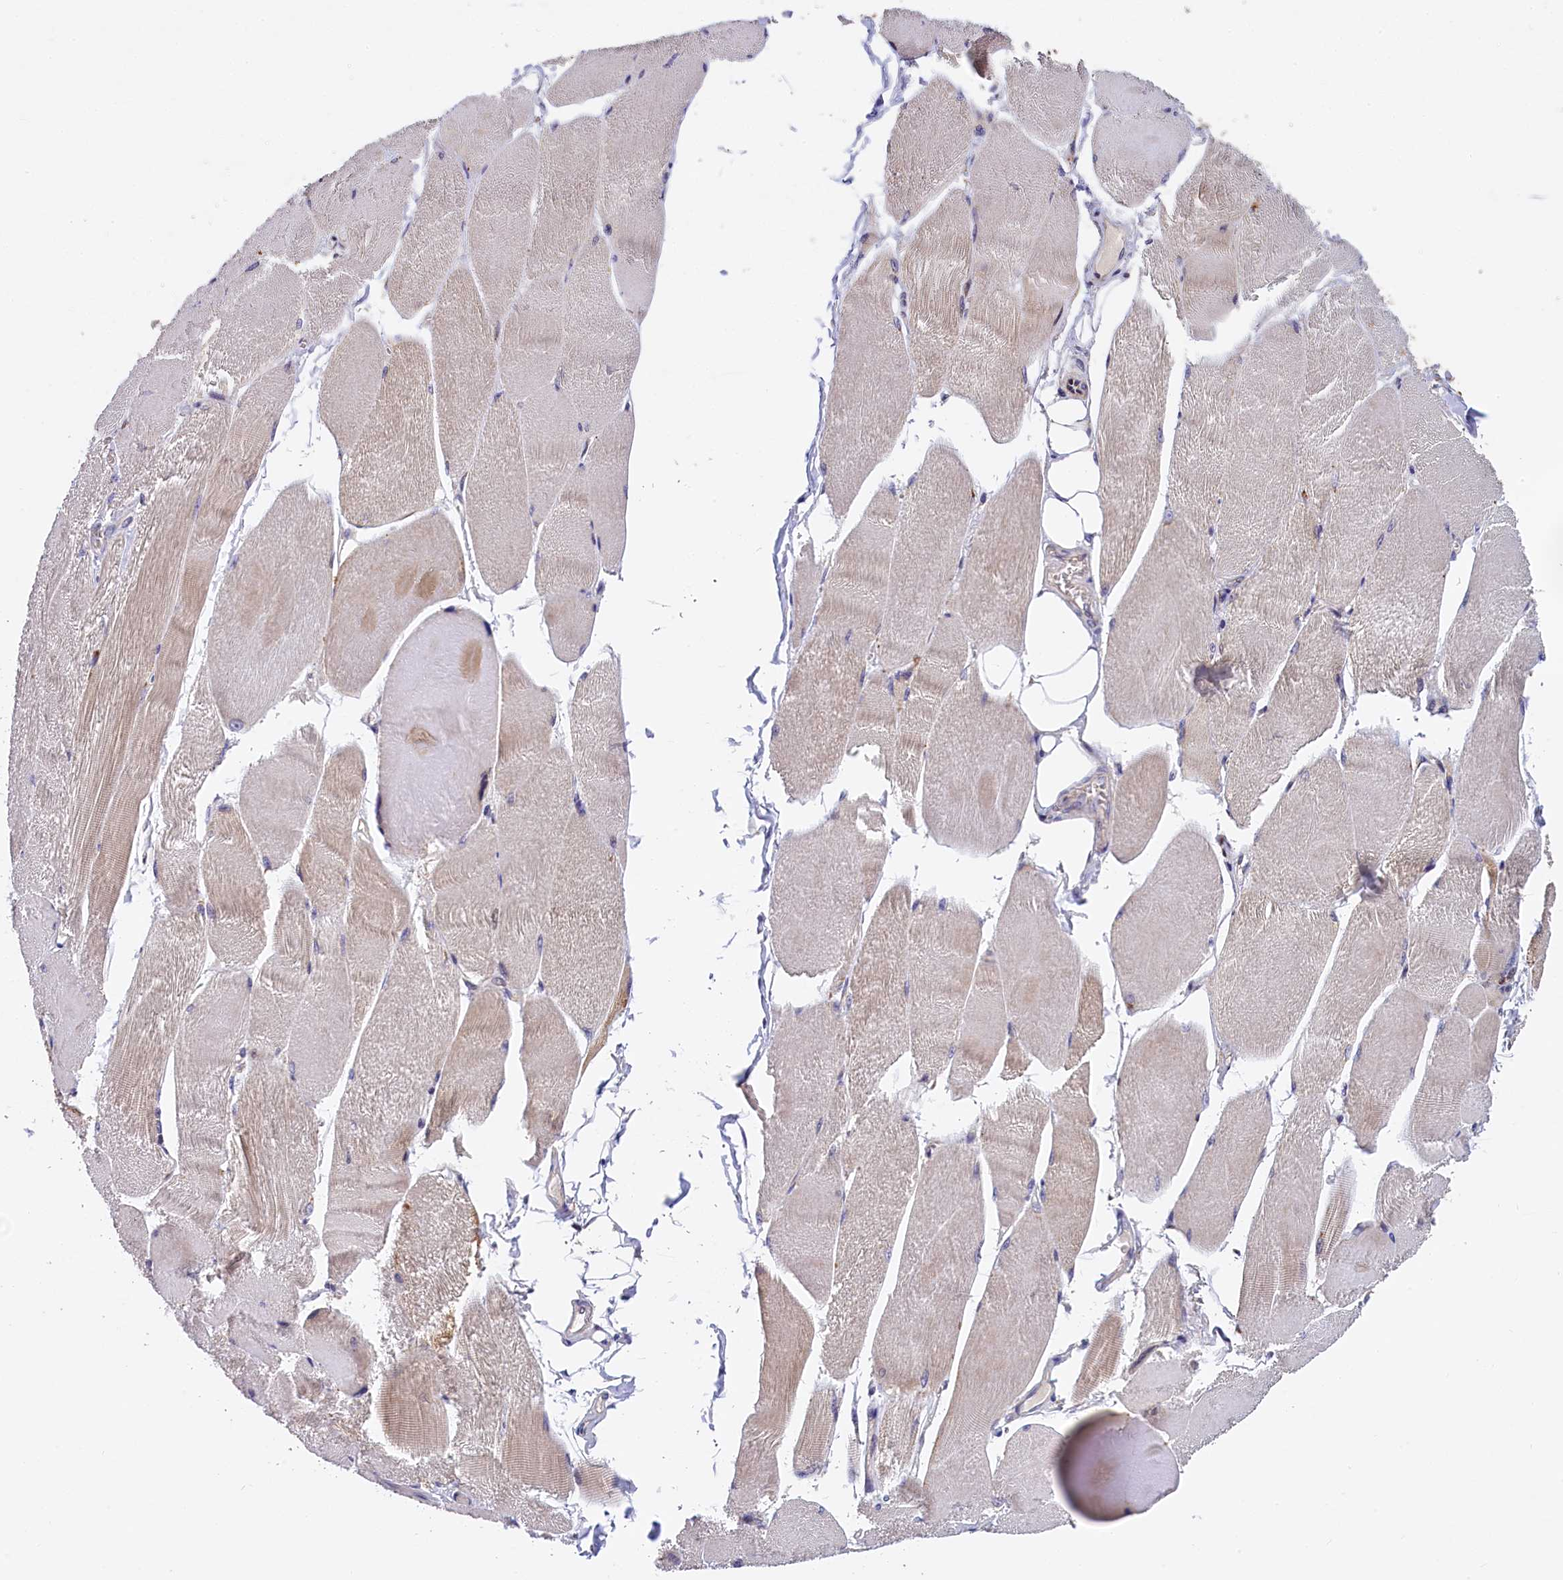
{"staining": {"intensity": "moderate", "quantity": "25%-75%", "location": "cytoplasmic/membranous"}, "tissue": "skeletal muscle", "cell_type": "Myocytes", "image_type": "normal", "snomed": [{"axis": "morphology", "description": "Normal tissue, NOS"}, {"axis": "morphology", "description": "Basal cell carcinoma"}, {"axis": "topography", "description": "Skeletal muscle"}], "caption": "Normal skeletal muscle was stained to show a protein in brown. There is medium levels of moderate cytoplasmic/membranous positivity in approximately 25%-75% of myocytes. (IHC, brightfield microscopy, high magnification).", "gene": "NAIP", "patient": {"sex": "female", "age": 64}}